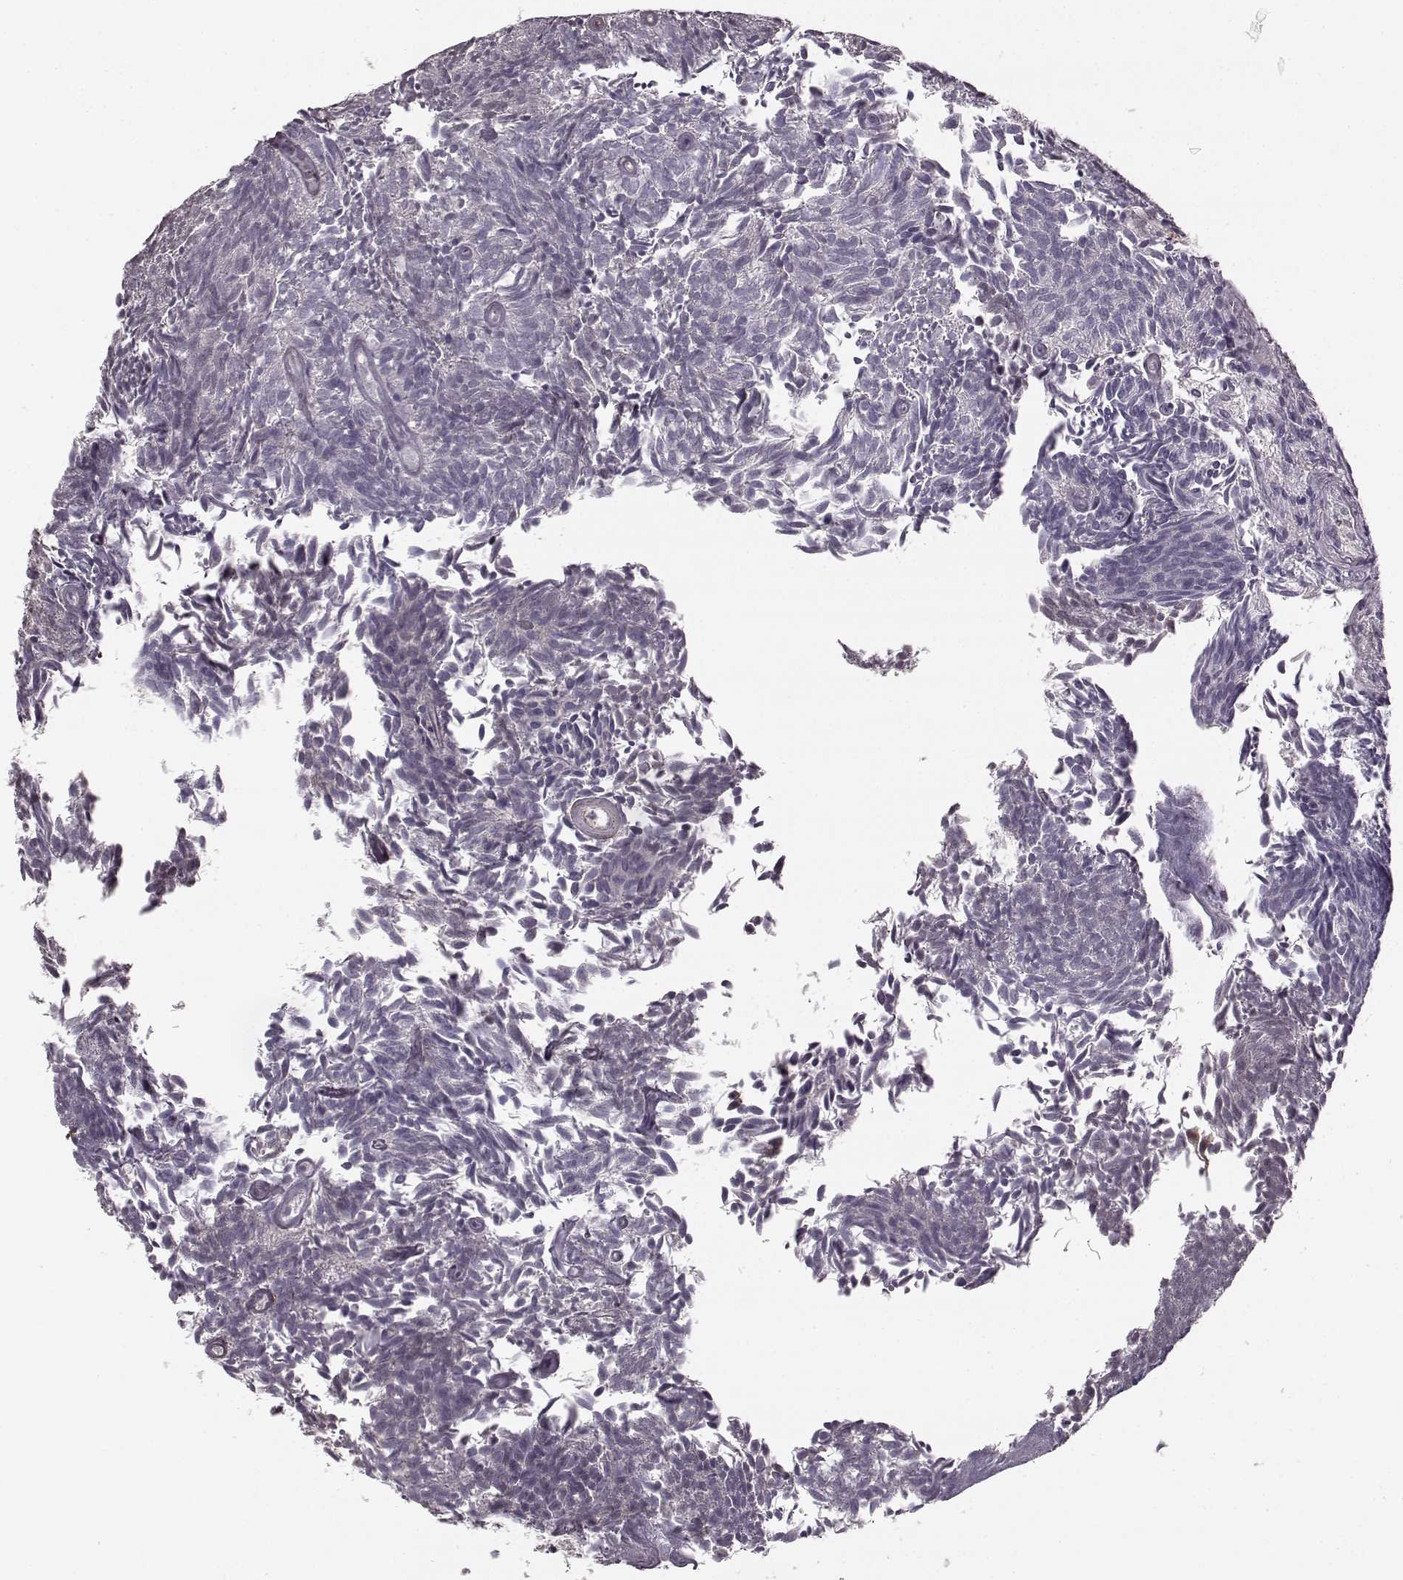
{"staining": {"intensity": "negative", "quantity": "none", "location": "none"}, "tissue": "urothelial cancer", "cell_type": "Tumor cells", "image_type": "cancer", "snomed": [{"axis": "morphology", "description": "Urothelial carcinoma, Low grade"}, {"axis": "topography", "description": "Urinary bladder"}], "caption": "Tumor cells show no significant staining in urothelial cancer.", "gene": "MTR", "patient": {"sex": "male", "age": 77}}